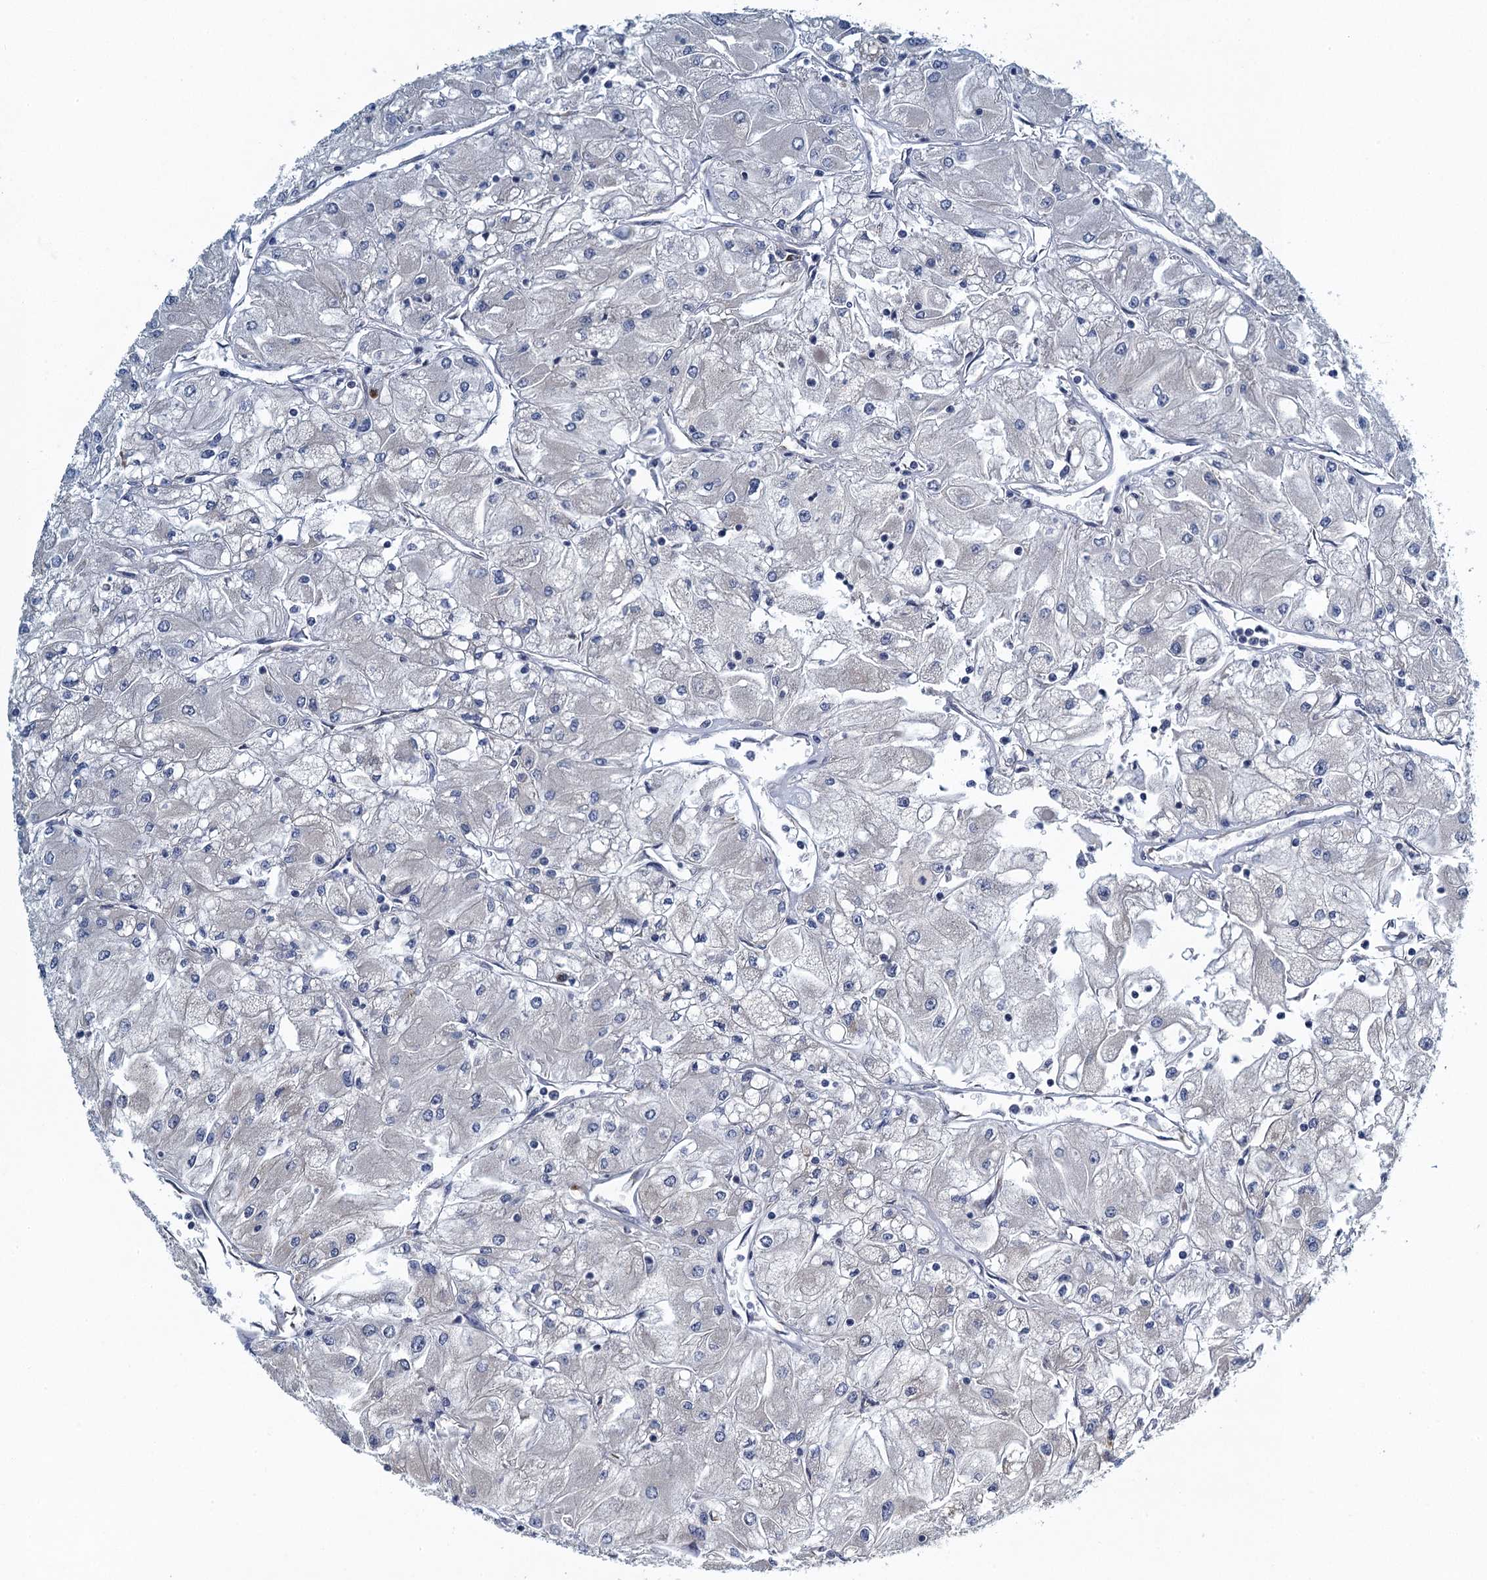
{"staining": {"intensity": "negative", "quantity": "none", "location": "none"}, "tissue": "renal cancer", "cell_type": "Tumor cells", "image_type": "cancer", "snomed": [{"axis": "morphology", "description": "Adenocarcinoma, NOS"}, {"axis": "topography", "description": "Kidney"}], "caption": "There is no significant expression in tumor cells of renal cancer. (Stains: DAB immunohistochemistry (IHC) with hematoxylin counter stain, Microscopy: brightfield microscopy at high magnification).", "gene": "ALG2", "patient": {"sex": "male", "age": 80}}